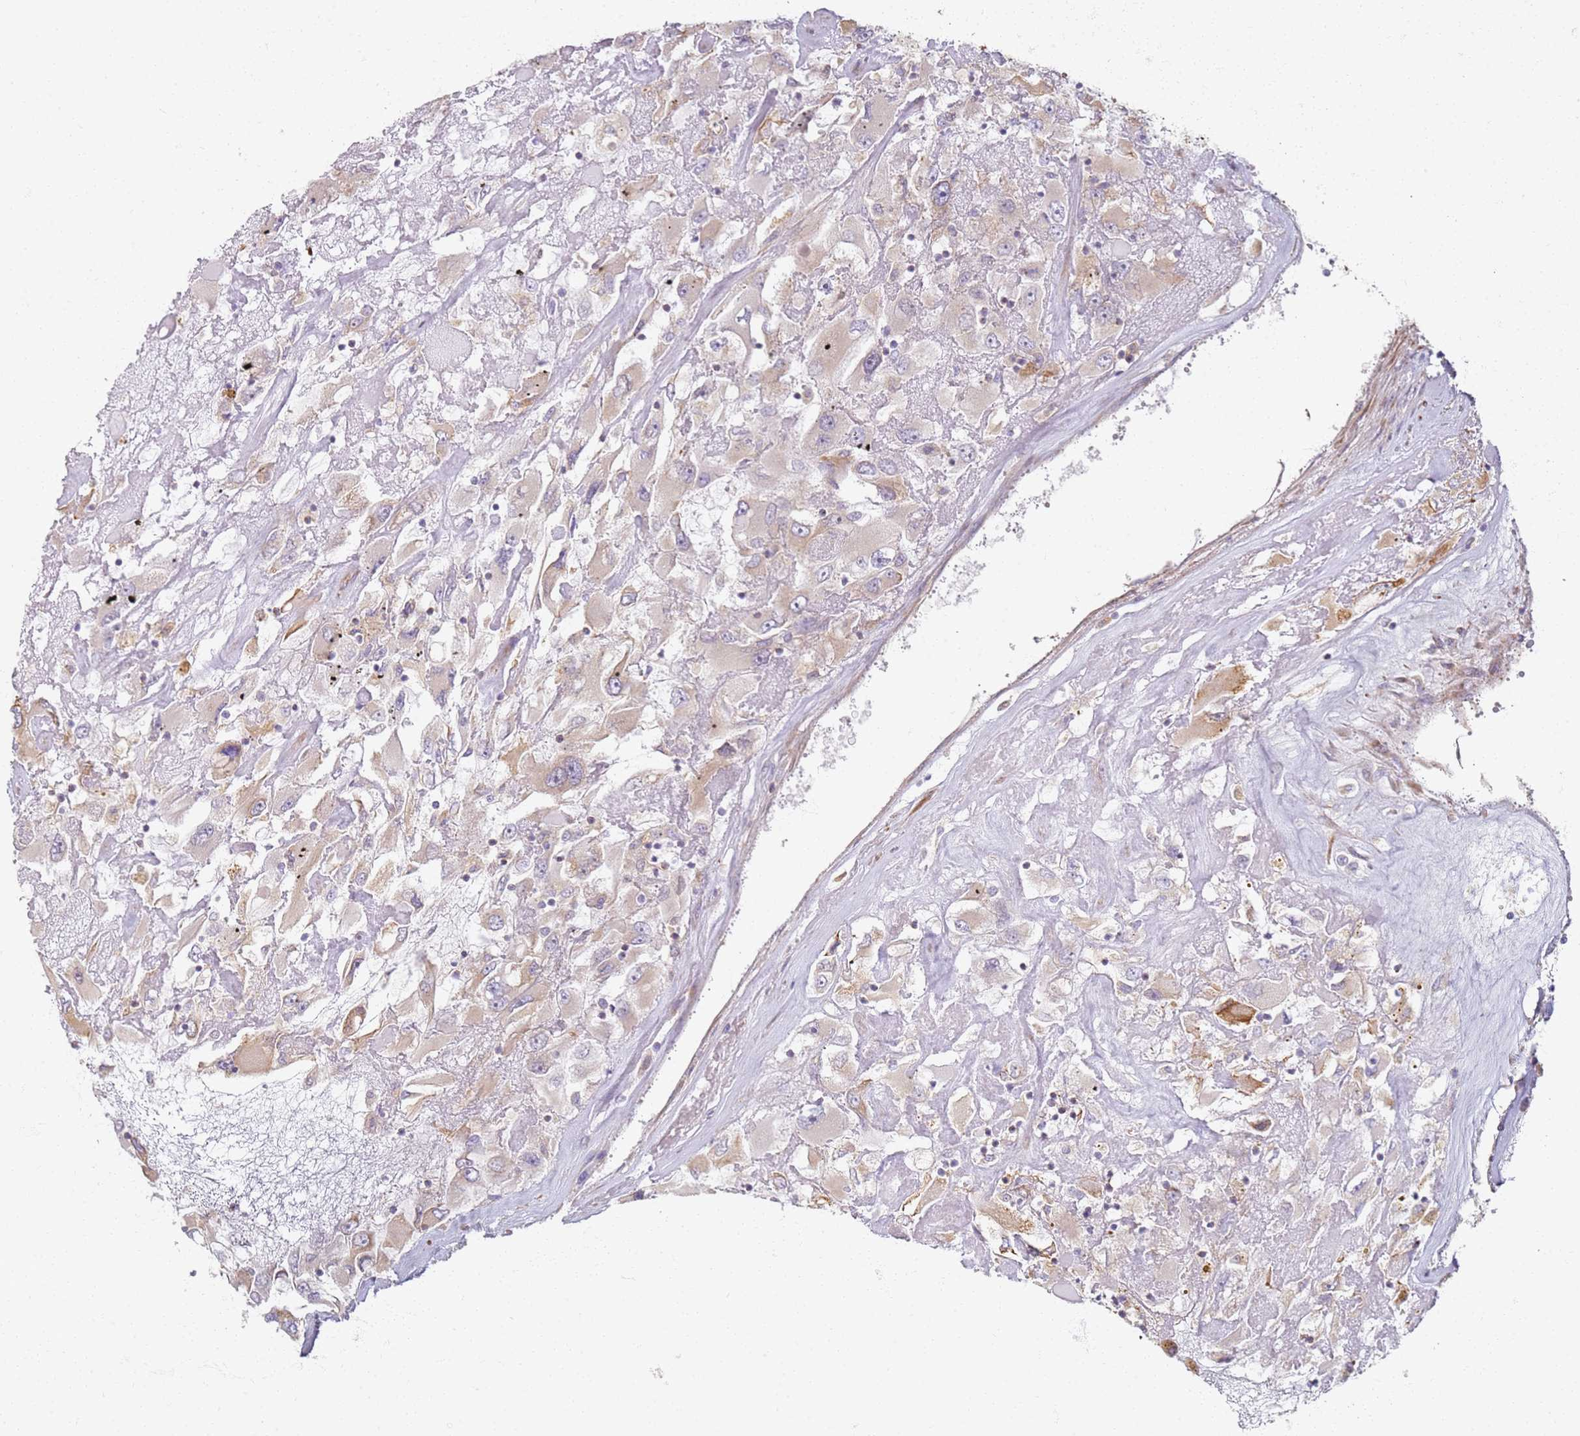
{"staining": {"intensity": "negative", "quantity": "none", "location": "none"}, "tissue": "renal cancer", "cell_type": "Tumor cells", "image_type": "cancer", "snomed": [{"axis": "morphology", "description": "Adenocarcinoma, NOS"}, {"axis": "topography", "description": "Kidney"}], "caption": "An immunohistochemistry histopathology image of renal cancer (adenocarcinoma) is shown. There is no staining in tumor cells of renal cancer (adenocarcinoma). Nuclei are stained in blue.", "gene": "PROKR2", "patient": {"sex": "female", "age": 52}}